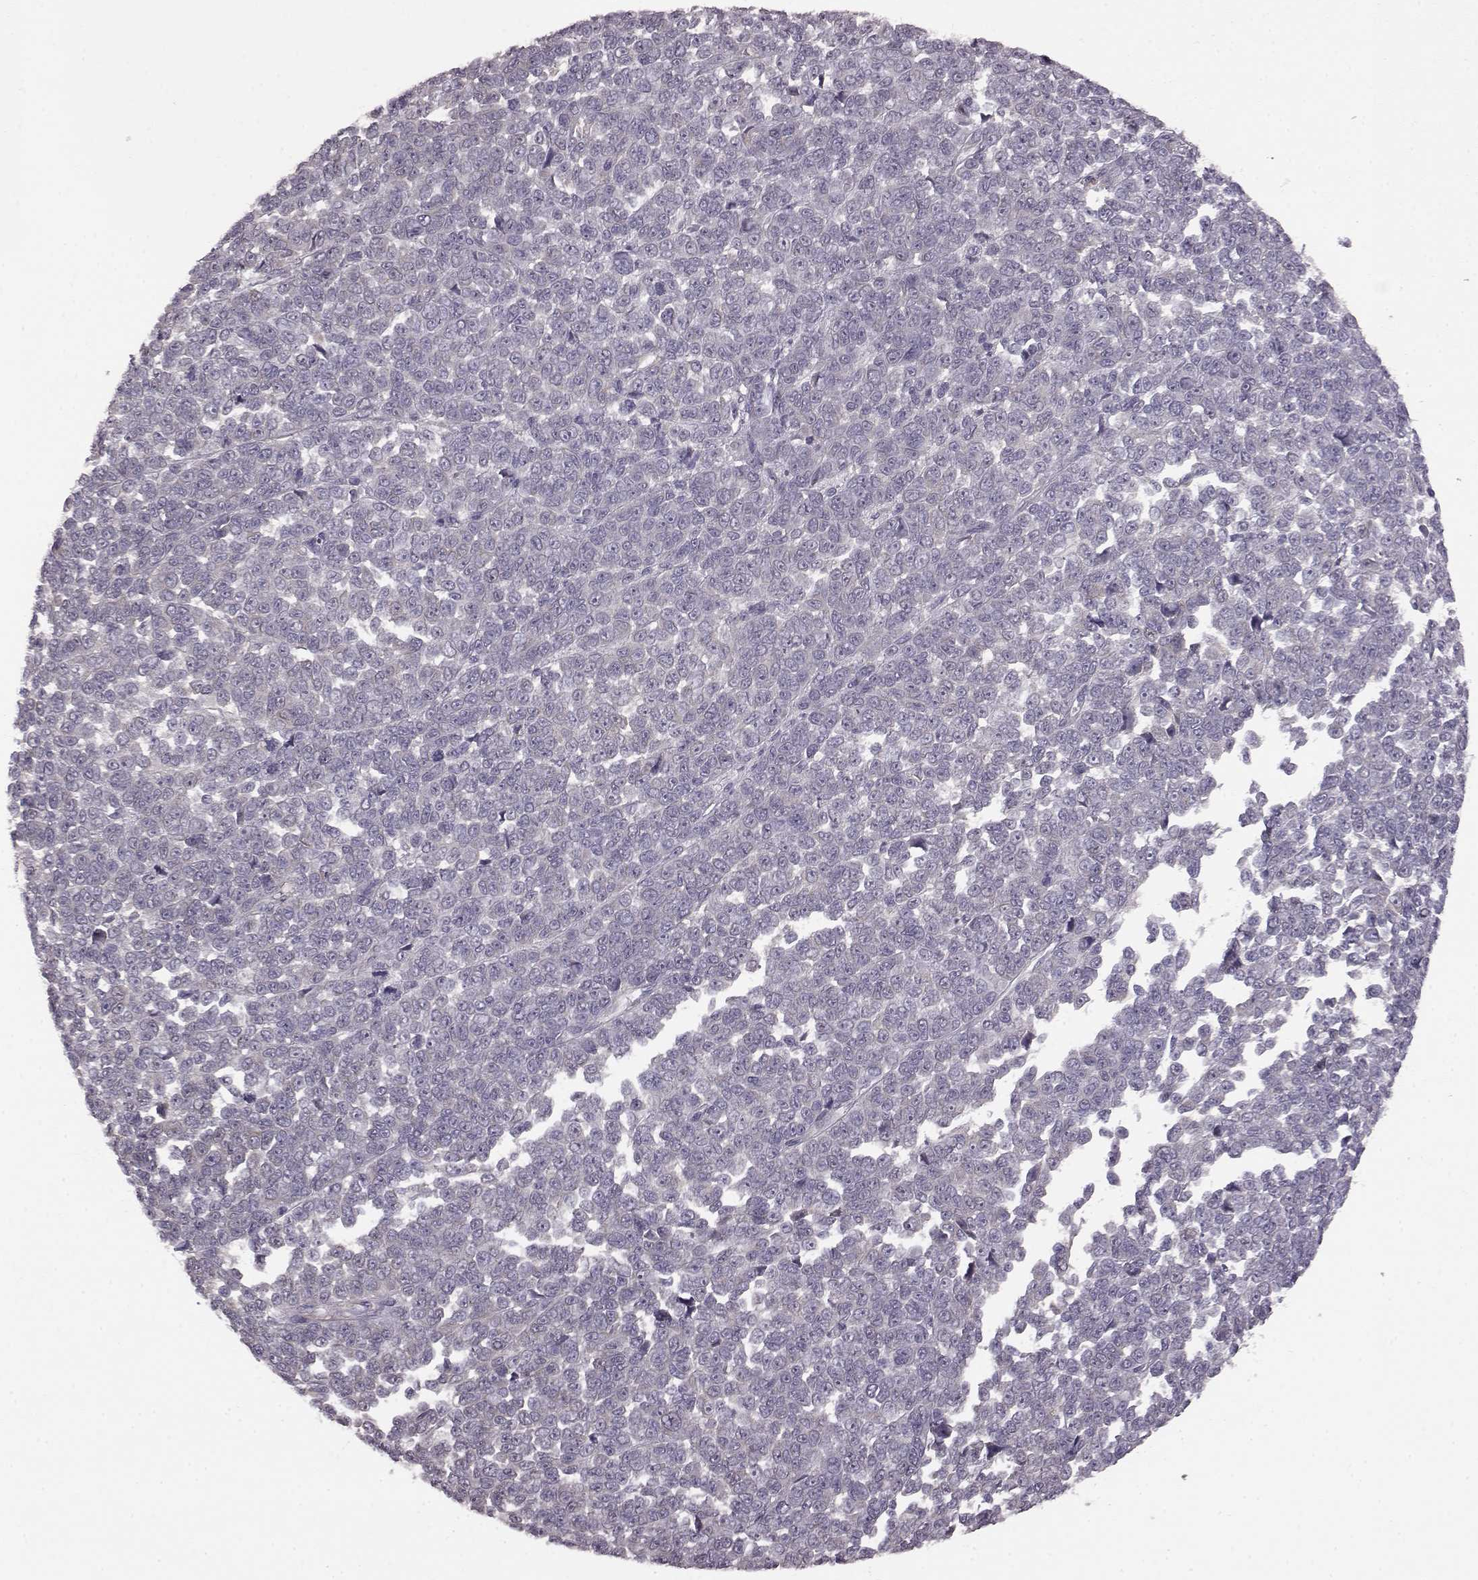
{"staining": {"intensity": "negative", "quantity": "none", "location": "none"}, "tissue": "melanoma", "cell_type": "Tumor cells", "image_type": "cancer", "snomed": [{"axis": "morphology", "description": "Malignant melanoma, NOS"}, {"axis": "topography", "description": "Skin"}], "caption": "Histopathology image shows no protein staining in tumor cells of melanoma tissue.", "gene": "GRK1", "patient": {"sex": "female", "age": 95}}